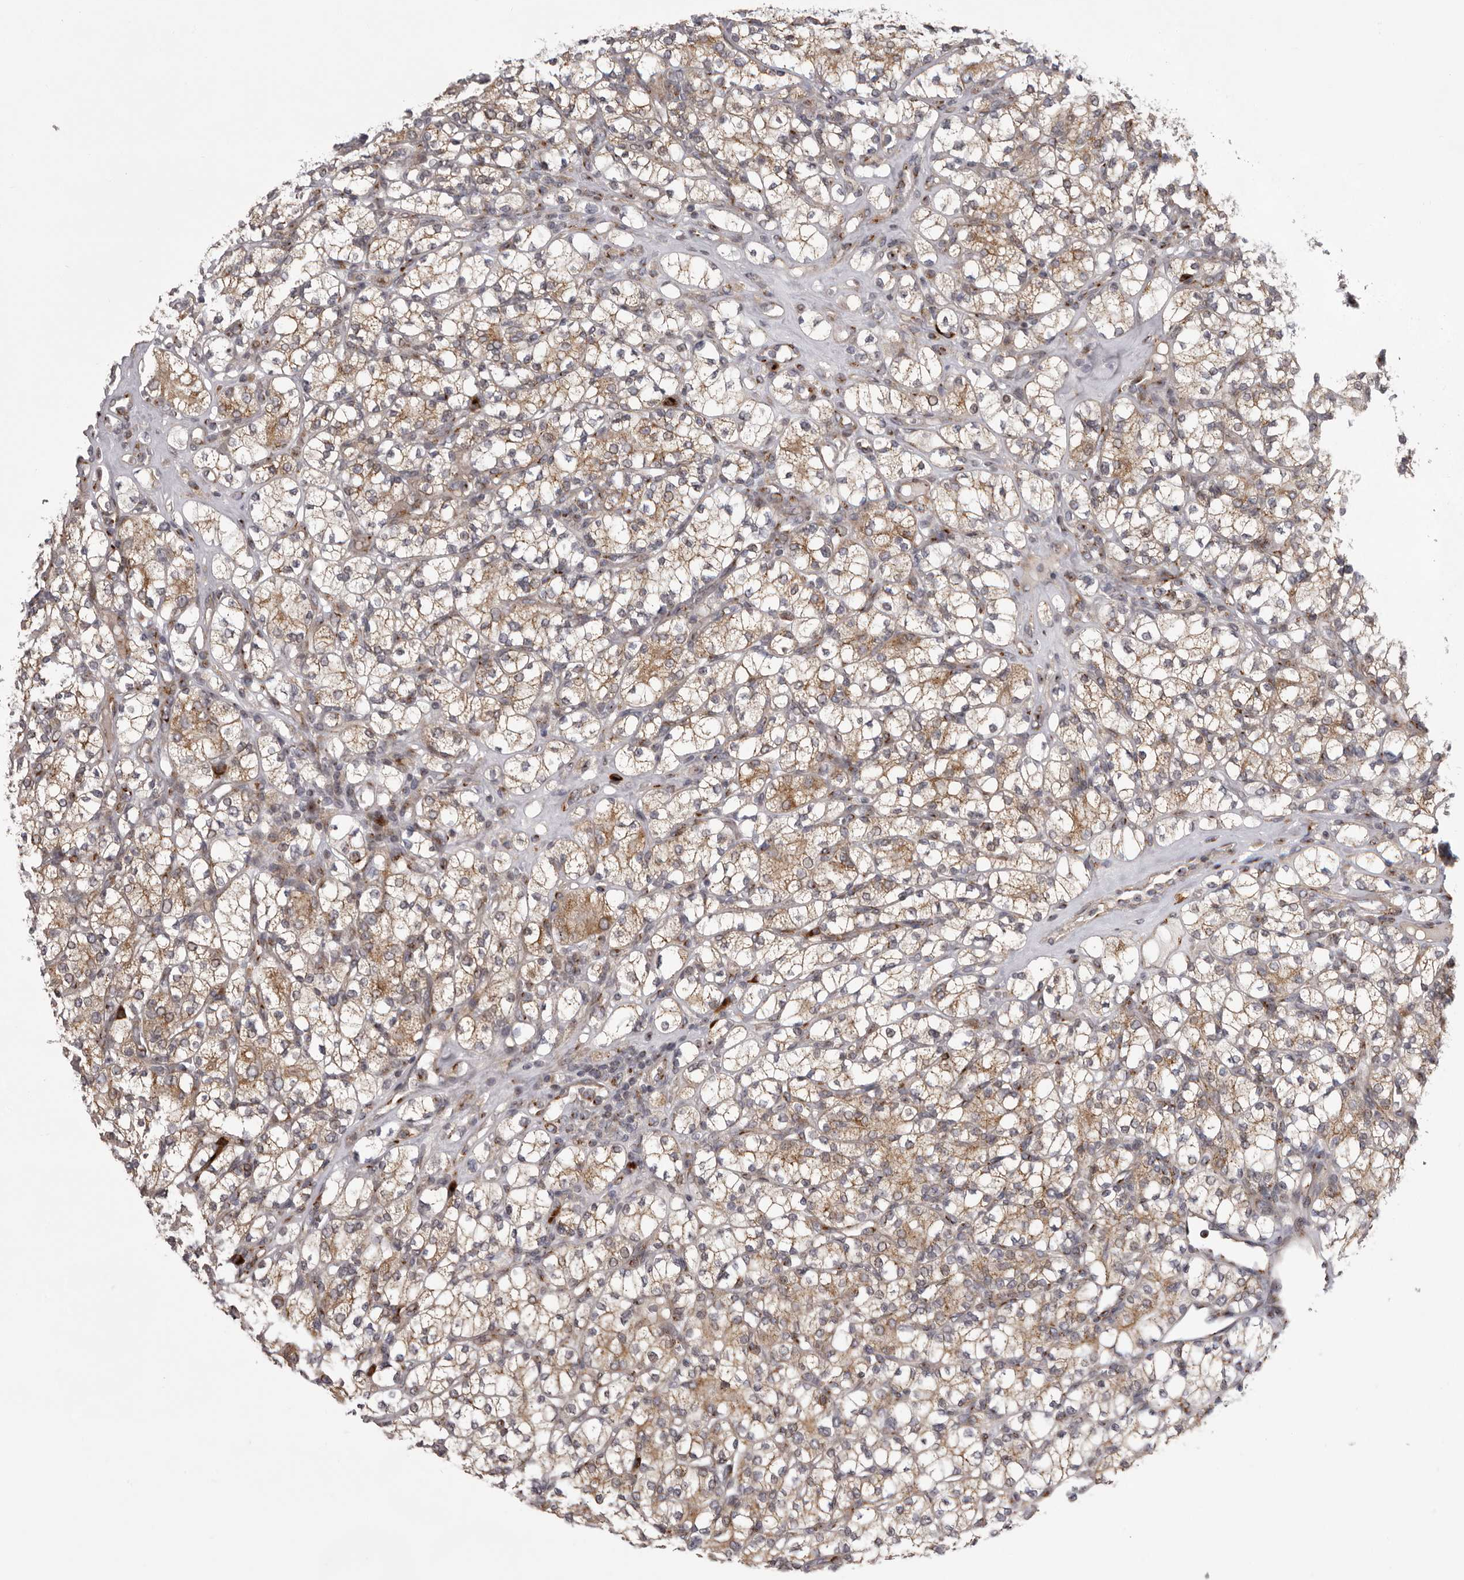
{"staining": {"intensity": "weak", "quantity": ">75%", "location": "cytoplasmic/membranous"}, "tissue": "renal cancer", "cell_type": "Tumor cells", "image_type": "cancer", "snomed": [{"axis": "morphology", "description": "Adenocarcinoma, NOS"}, {"axis": "topography", "description": "Kidney"}], "caption": "Immunohistochemistry (IHC) of human adenocarcinoma (renal) demonstrates low levels of weak cytoplasmic/membranous positivity in approximately >75% of tumor cells.", "gene": "WDR47", "patient": {"sex": "male", "age": 77}}